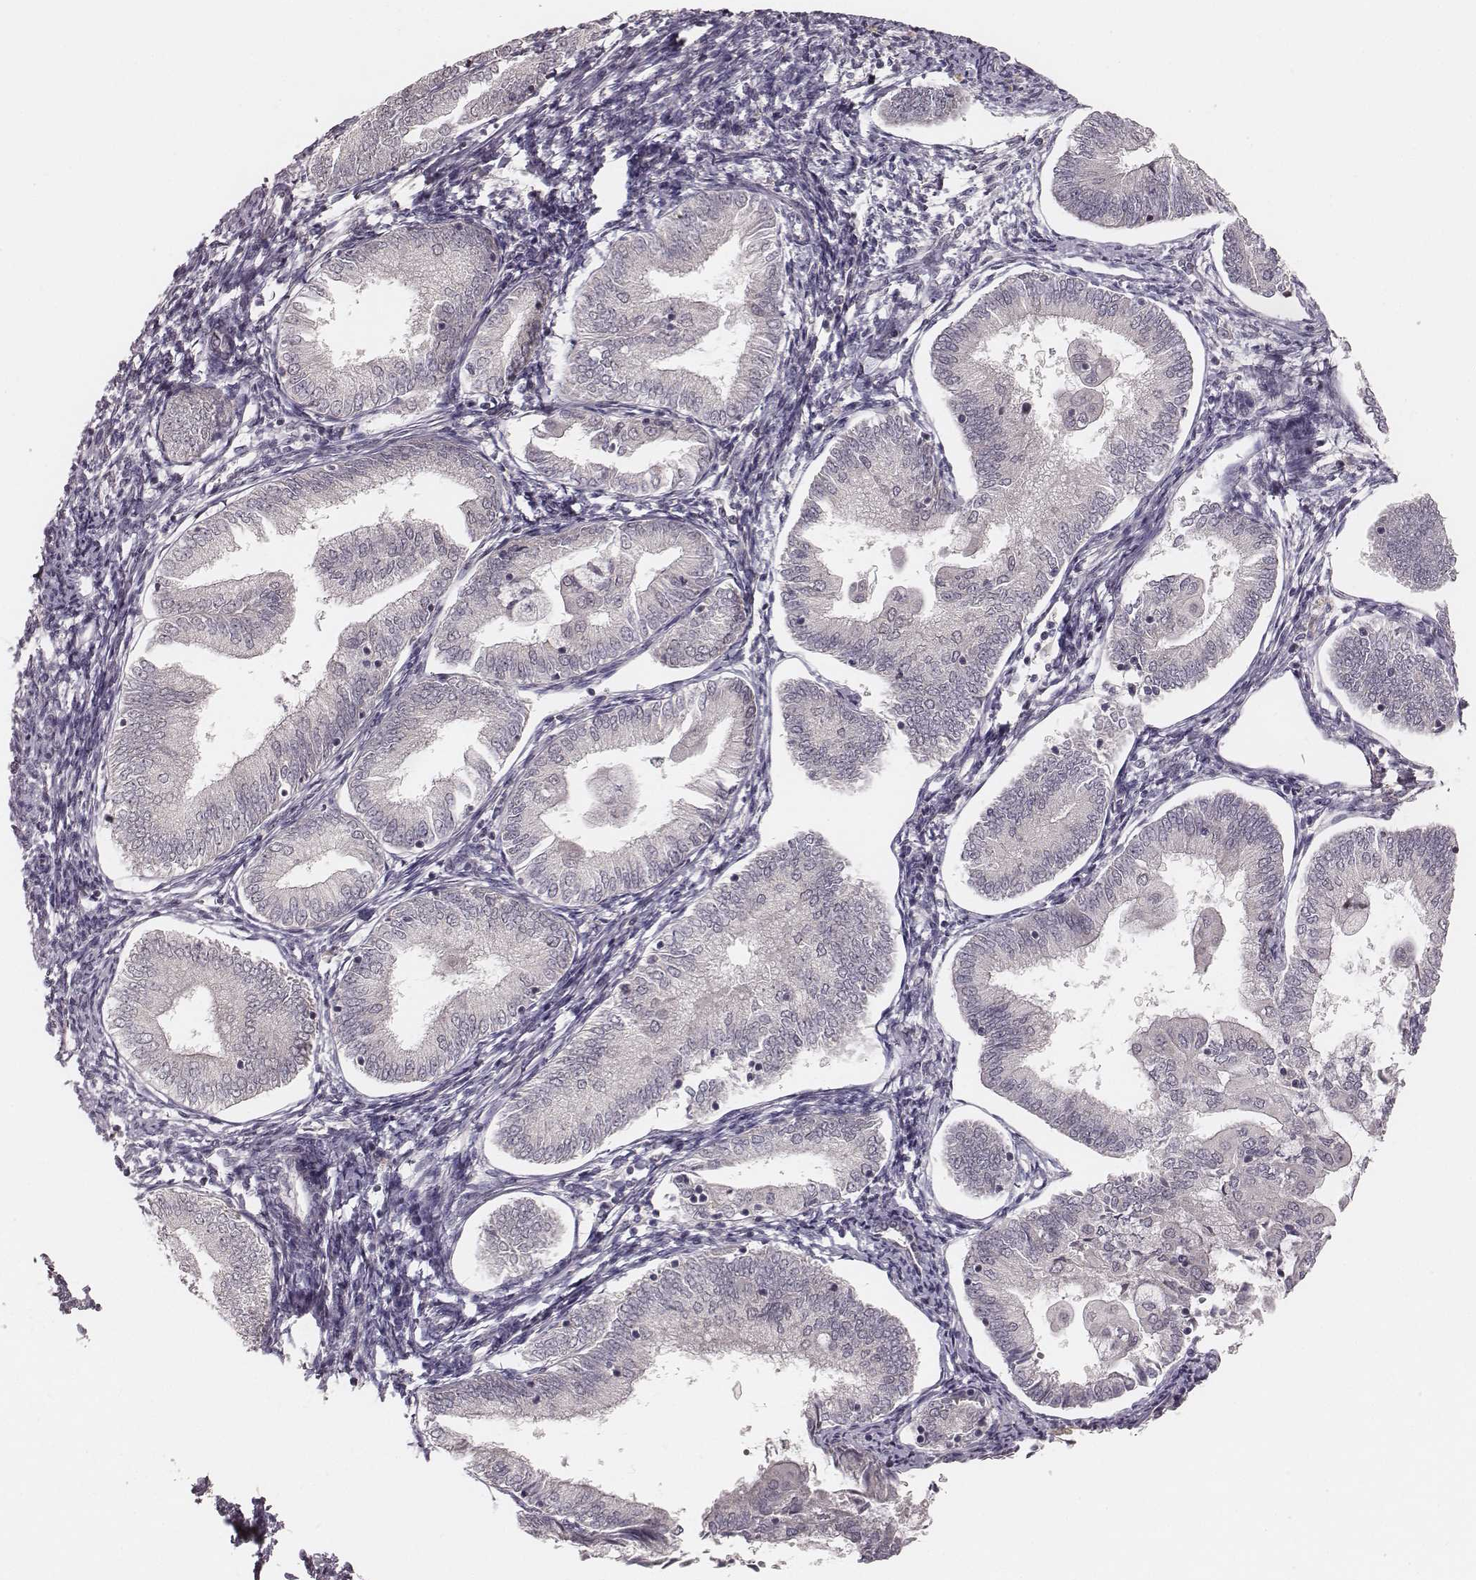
{"staining": {"intensity": "negative", "quantity": "none", "location": "none"}, "tissue": "endometrial cancer", "cell_type": "Tumor cells", "image_type": "cancer", "snomed": [{"axis": "morphology", "description": "Adenocarcinoma, NOS"}, {"axis": "topography", "description": "Endometrium"}], "caption": "Tumor cells show no significant expression in endometrial adenocarcinoma.", "gene": "LY6K", "patient": {"sex": "female", "age": 55}}